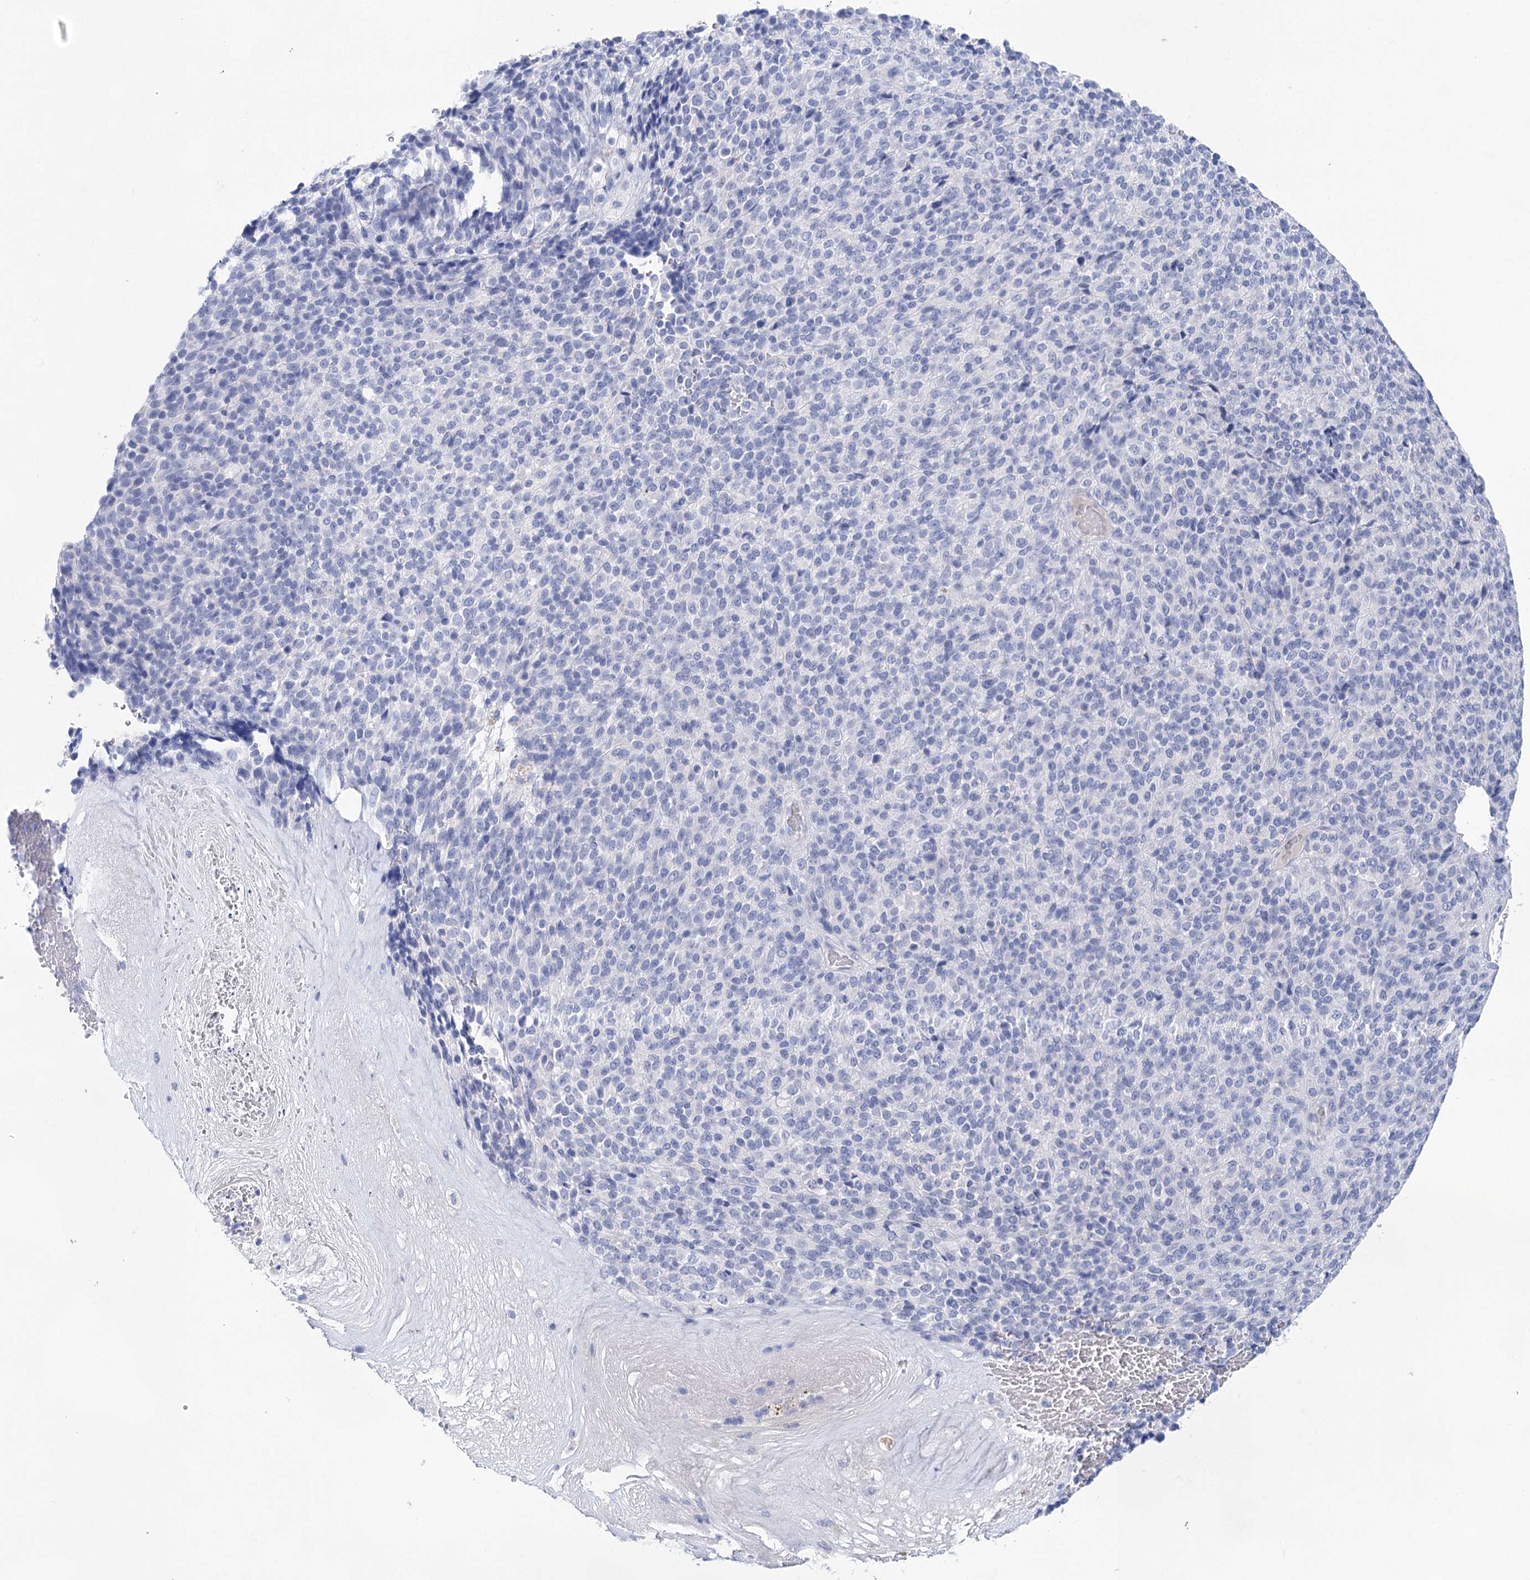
{"staining": {"intensity": "negative", "quantity": "none", "location": "none"}, "tissue": "melanoma", "cell_type": "Tumor cells", "image_type": "cancer", "snomed": [{"axis": "morphology", "description": "Malignant melanoma, Metastatic site"}, {"axis": "topography", "description": "Brain"}], "caption": "Photomicrograph shows no significant protein positivity in tumor cells of malignant melanoma (metastatic site).", "gene": "LALBA", "patient": {"sex": "female", "age": 56}}